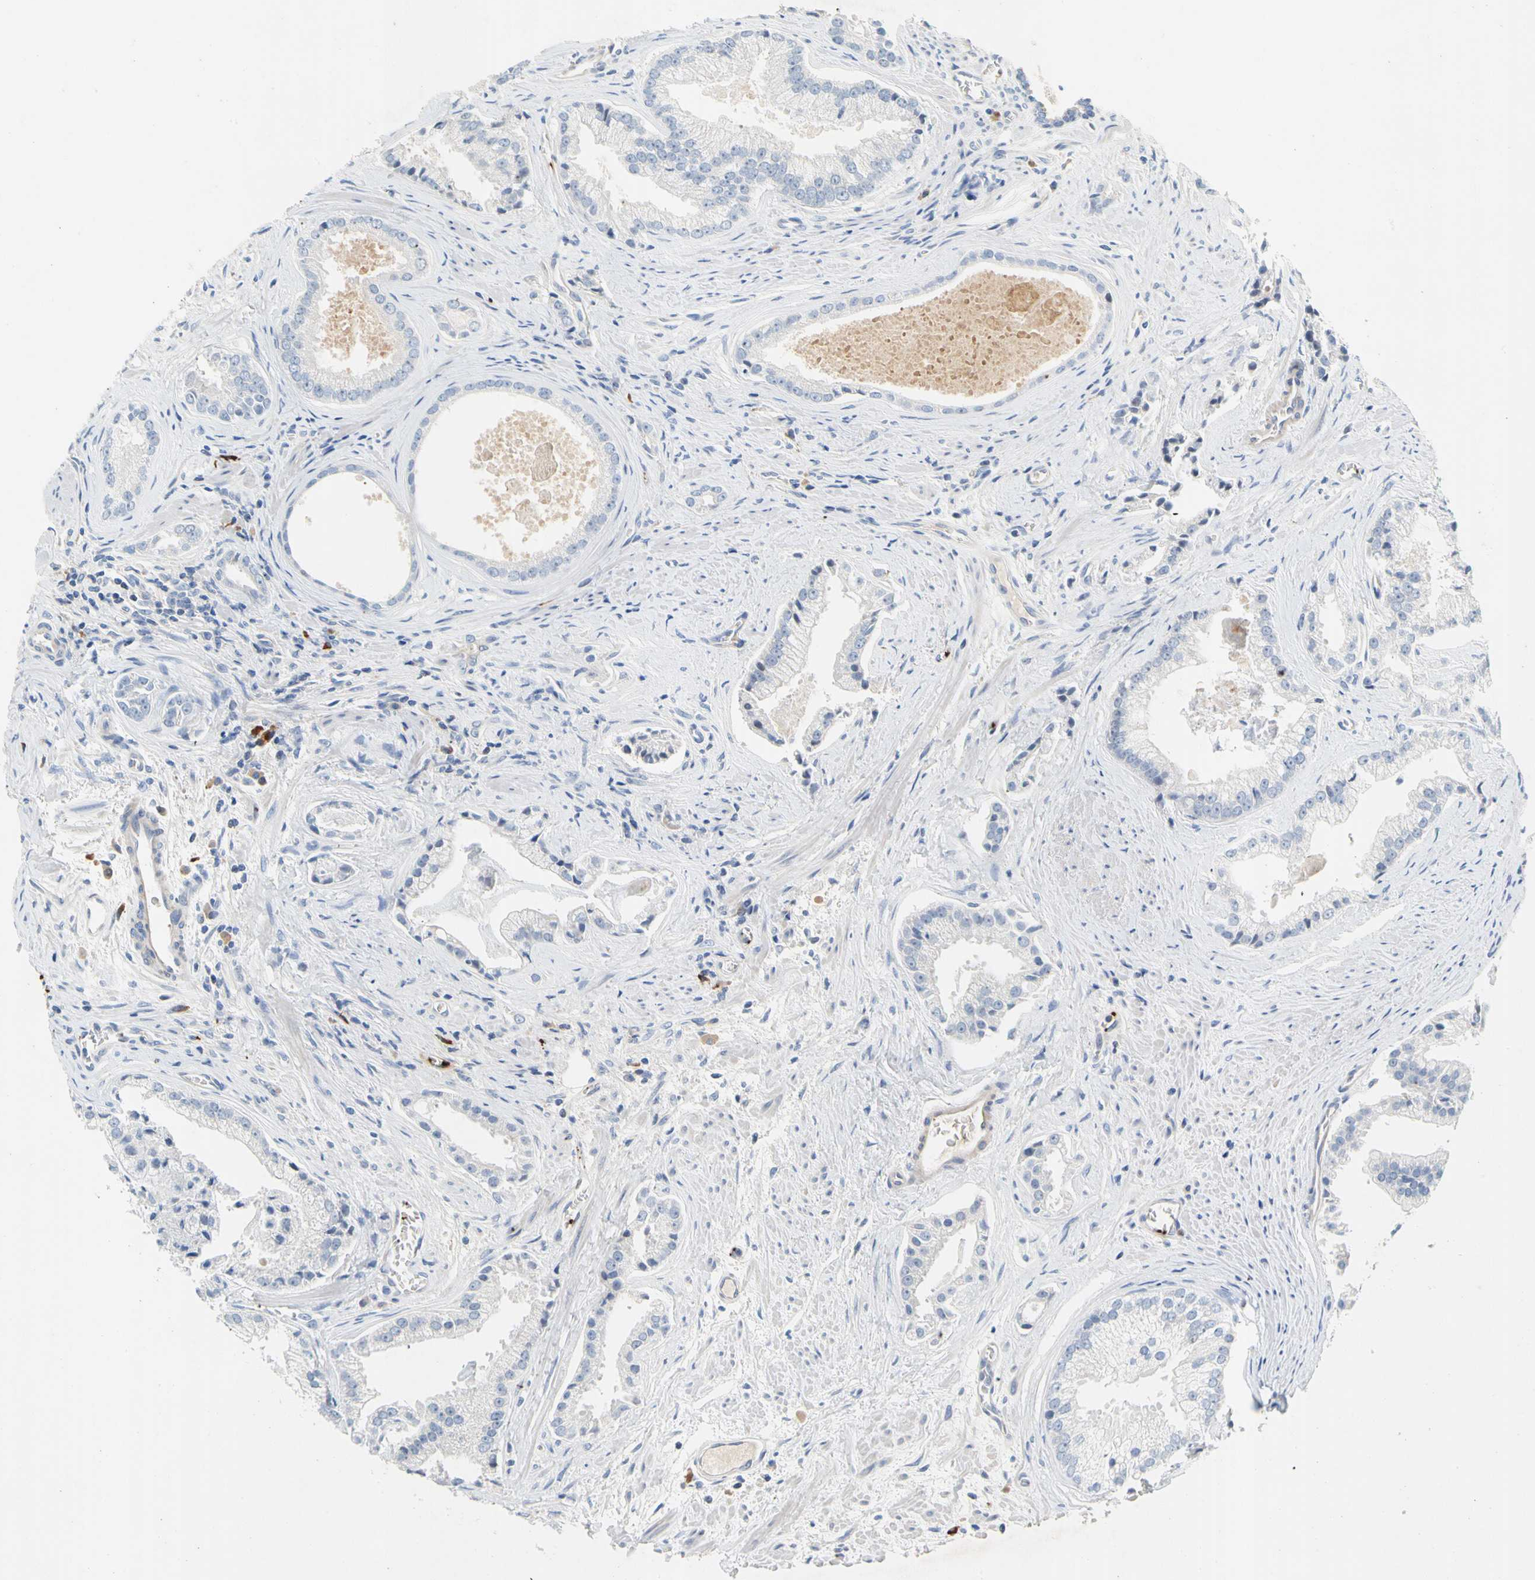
{"staining": {"intensity": "negative", "quantity": "none", "location": "none"}, "tissue": "prostate cancer", "cell_type": "Tumor cells", "image_type": "cancer", "snomed": [{"axis": "morphology", "description": "Adenocarcinoma, High grade"}, {"axis": "topography", "description": "Prostate"}], "caption": "High power microscopy histopathology image of an IHC histopathology image of prostate cancer, revealing no significant staining in tumor cells.", "gene": "PPBP", "patient": {"sex": "male", "age": 67}}